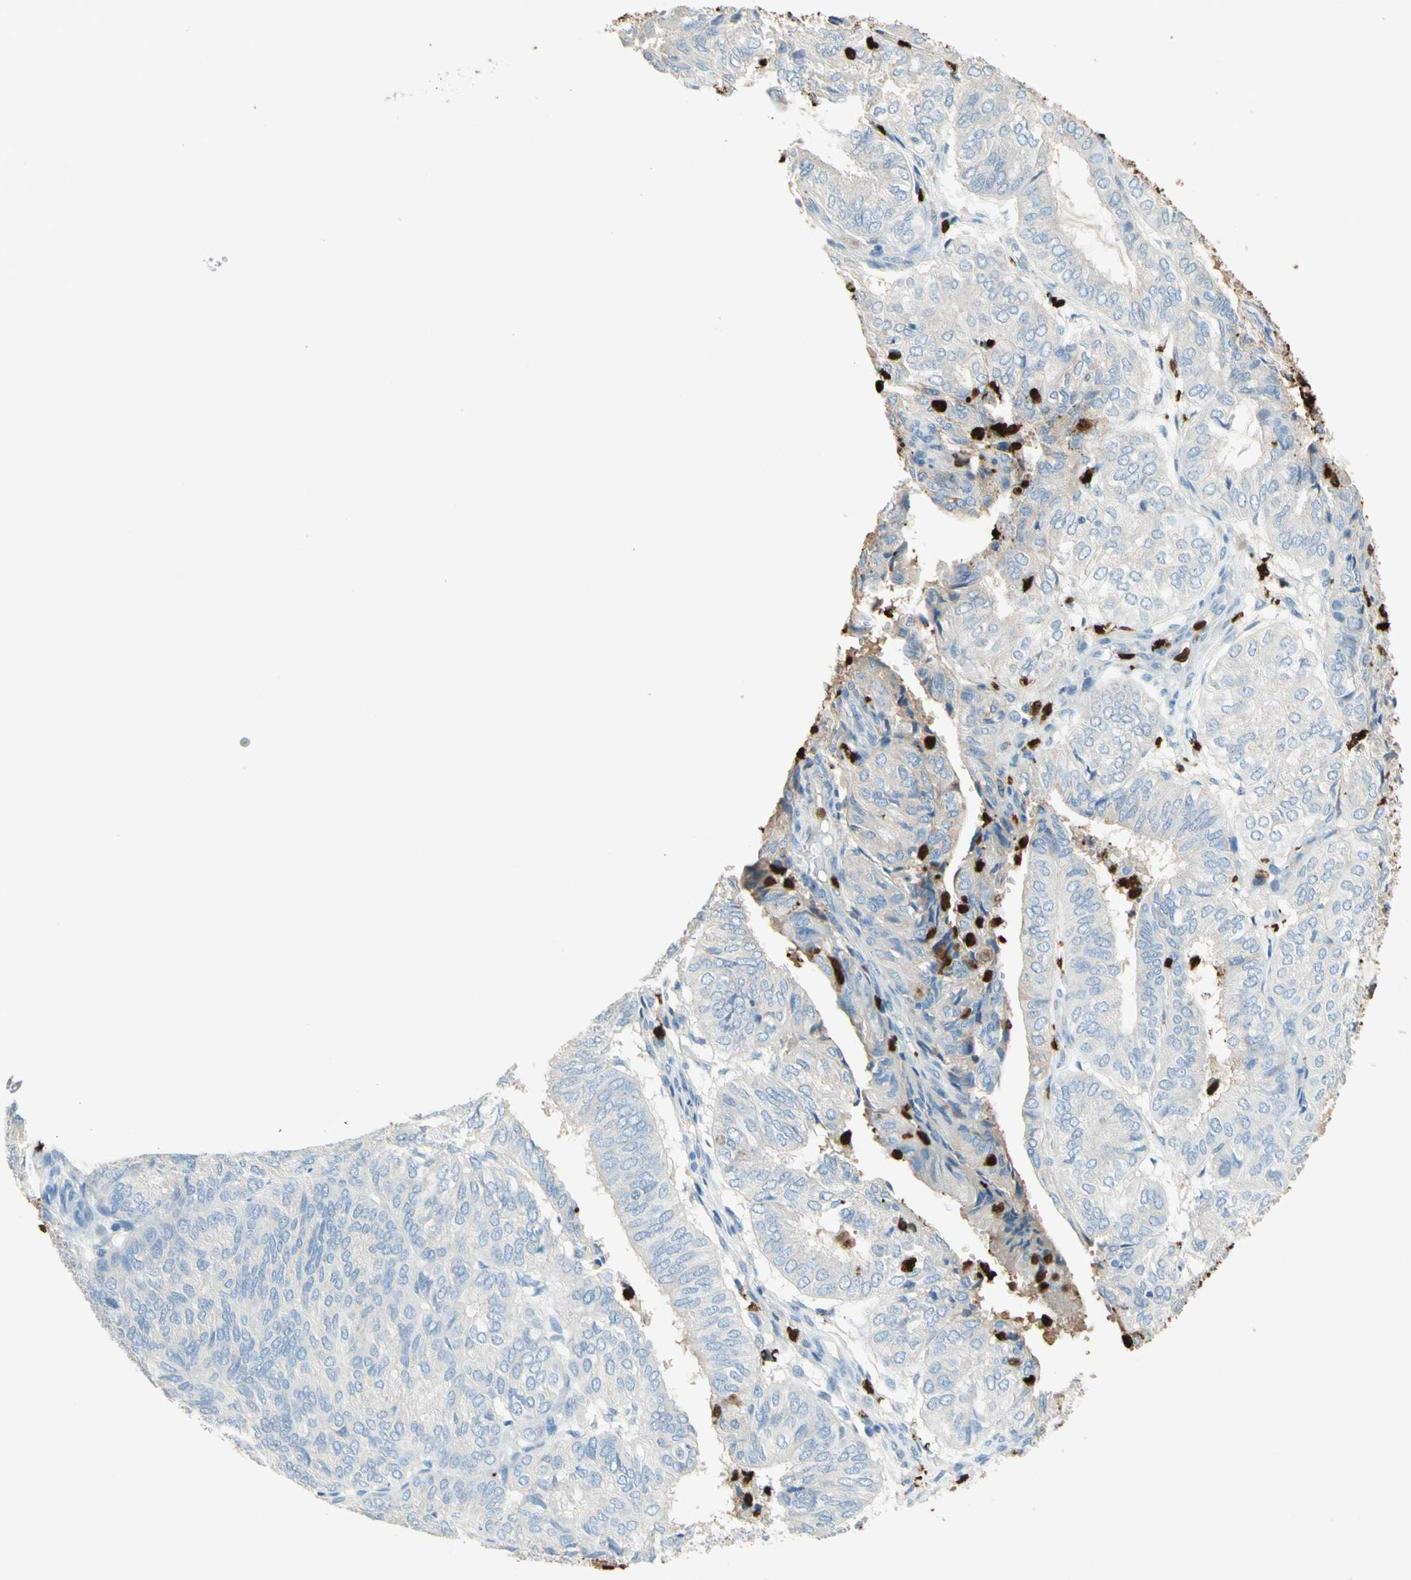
{"staining": {"intensity": "negative", "quantity": "none", "location": "none"}, "tissue": "endometrial cancer", "cell_type": "Tumor cells", "image_type": "cancer", "snomed": [{"axis": "morphology", "description": "Adenocarcinoma, NOS"}, {"axis": "topography", "description": "Uterus"}], "caption": "This image is of endometrial adenocarcinoma stained with IHC to label a protein in brown with the nuclei are counter-stained blue. There is no staining in tumor cells.", "gene": "NFKBIZ", "patient": {"sex": "female", "age": 60}}